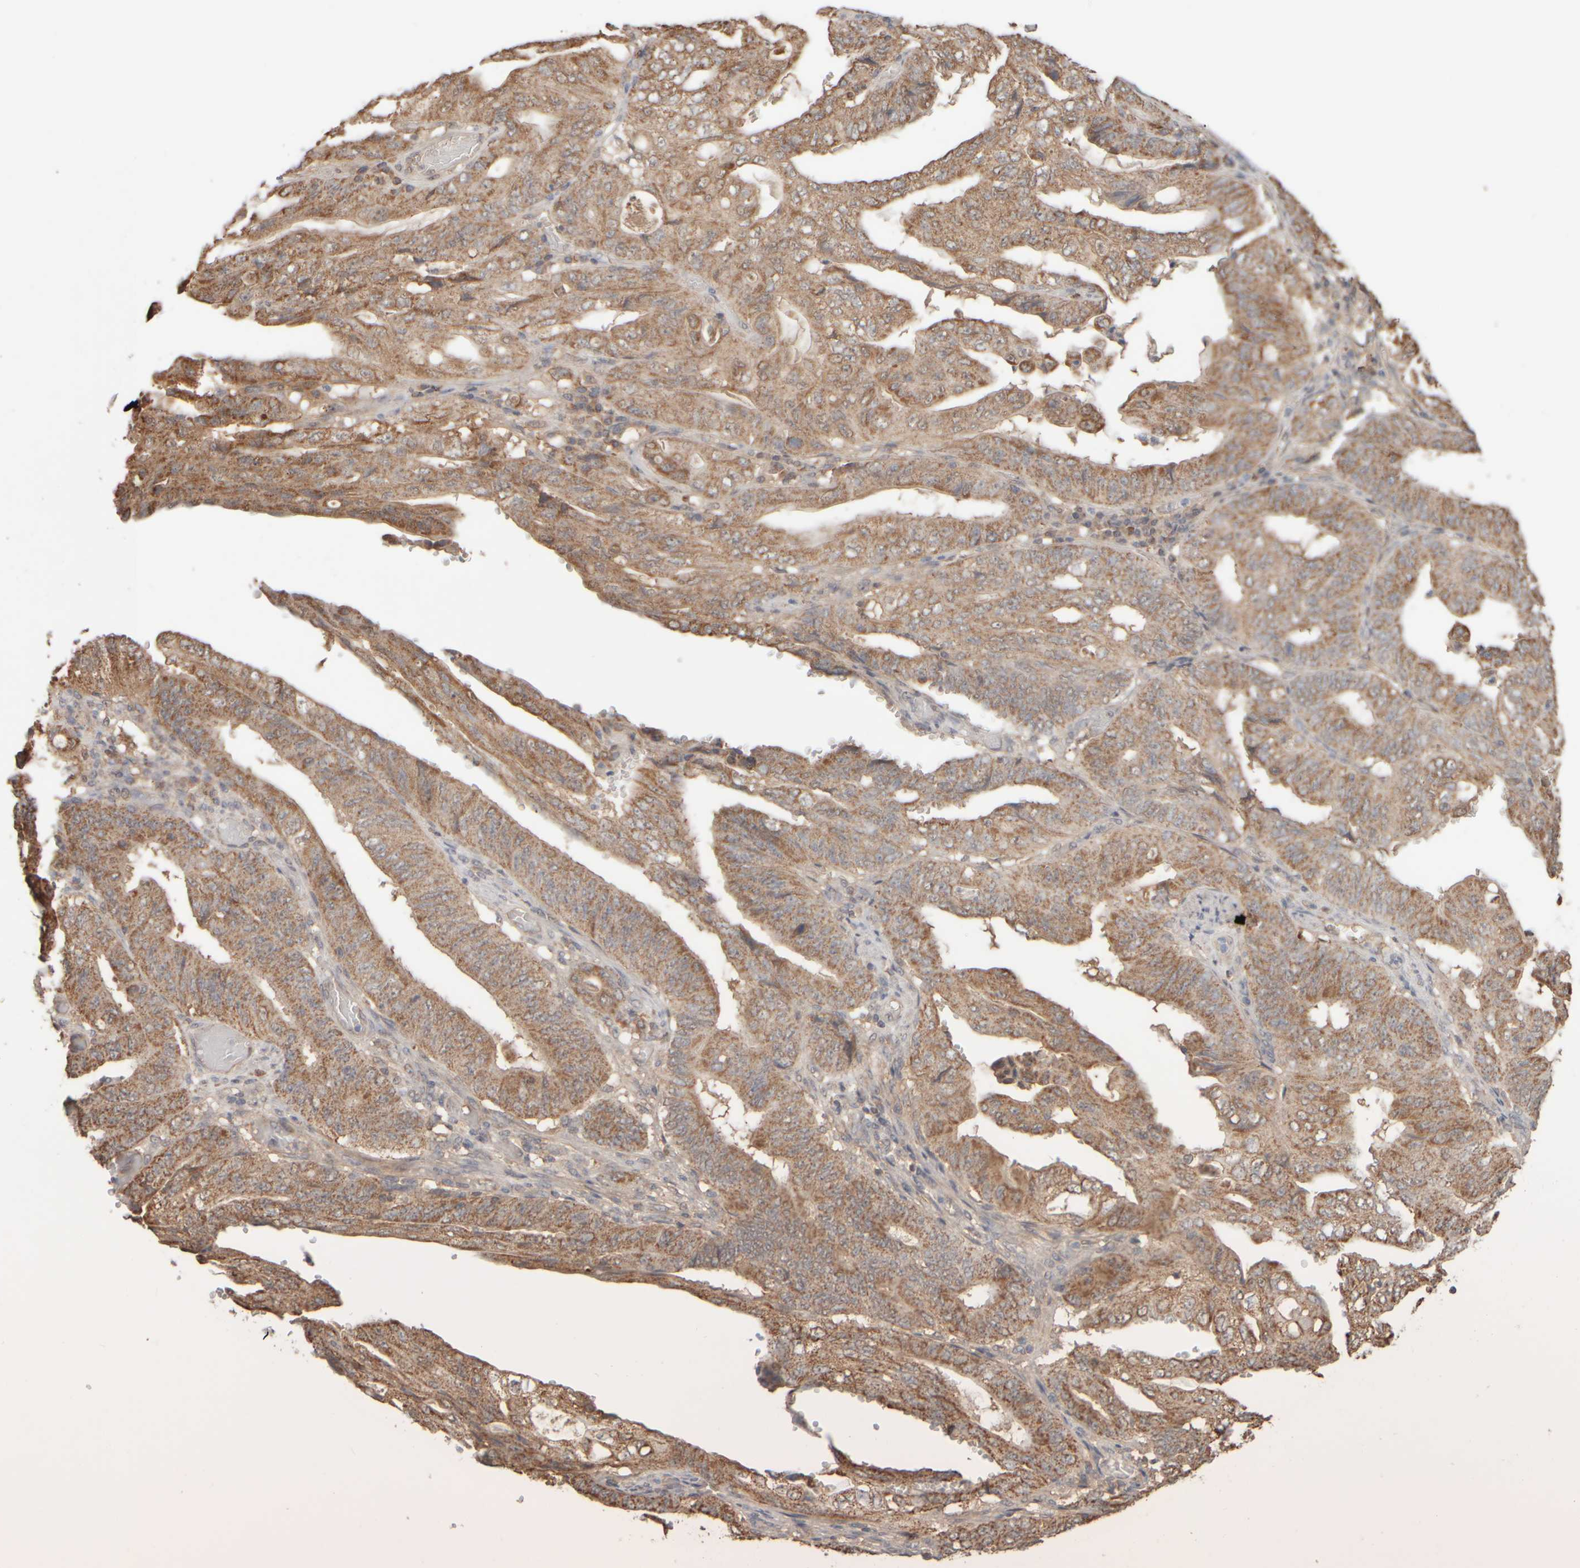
{"staining": {"intensity": "strong", "quantity": "25%-75%", "location": "cytoplasmic/membranous"}, "tissue": "stomach cancer", "cell_type": "Tumor cells", "image_type": "cancer", "snomed": [{"axis": "morphology", "description": "Adenocarcinoma, NOS"}, {"axis": "topography", "description": "Stomach"}], "caption": "Human adenocarcinoma (stomach) stained with a brown dye reveals strong cytoplasmic/membranous positive expression in about 25%-75% of tumor cells.", "gene": "EIF2B3", "patient": {"sex": "female", "age": 73}}